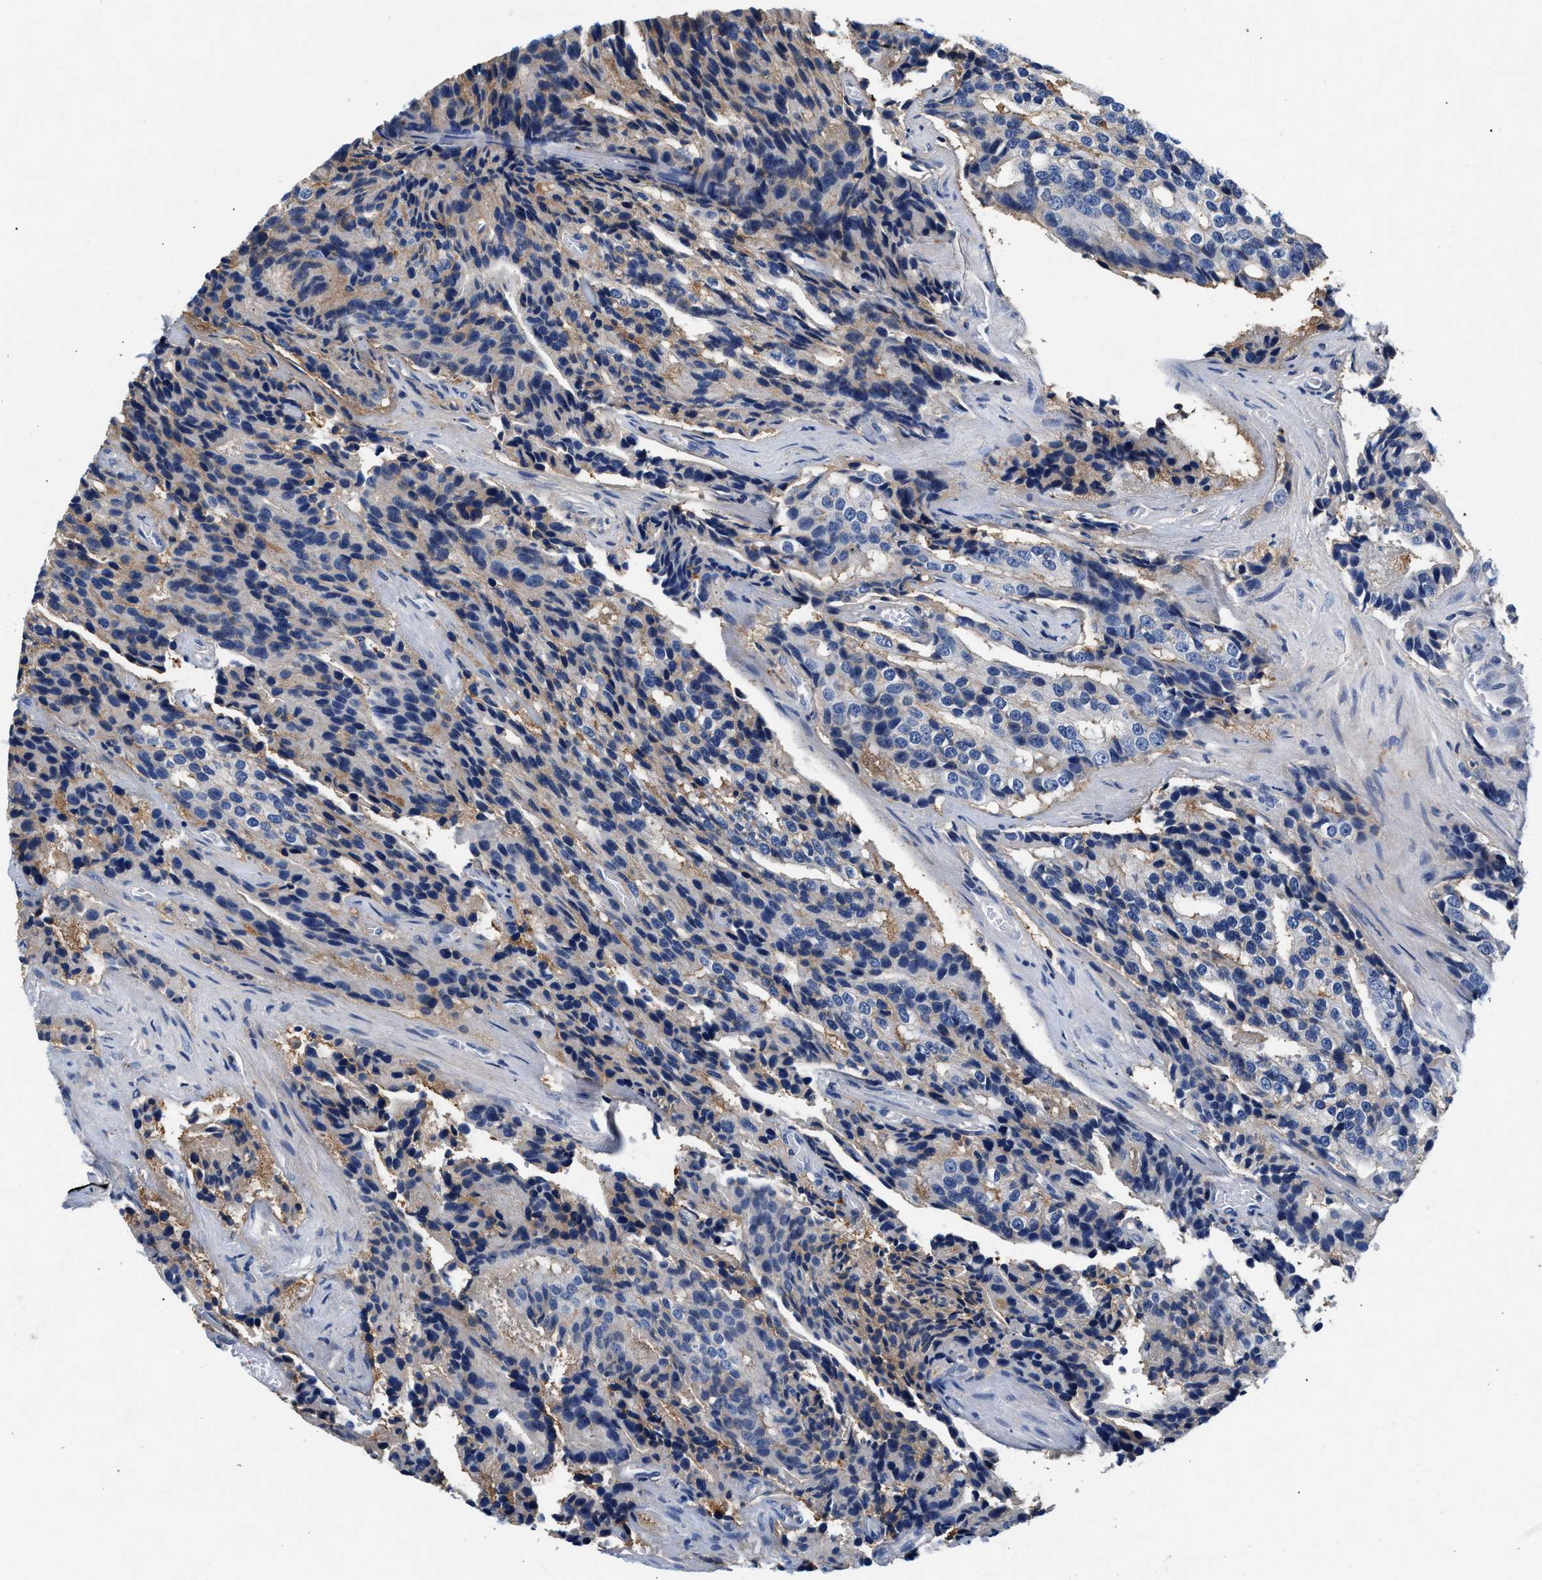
{"staining": {"intensity": "weak", "quantity": "<25%", "location": "cytoplasmic/membranous"}, "tissue": "prostate cancer", "cell_type": "Tumor cells", "image_type": "cancer", "snomed": [{"axis": "morphology", "description": "Adenocarcinoma, High grade"}, {"axis": "topography", "description": "Prostate"}], "caption": "This photomicrograph is of prostate adenocarcinoma (high-grade) stained with IHC to label a protein in brown with the nuclei are counter-stained blue. There is no expression in tumor cells.", "gene": "GNAI3", "patient": {"sex": "male", "age": 58}}